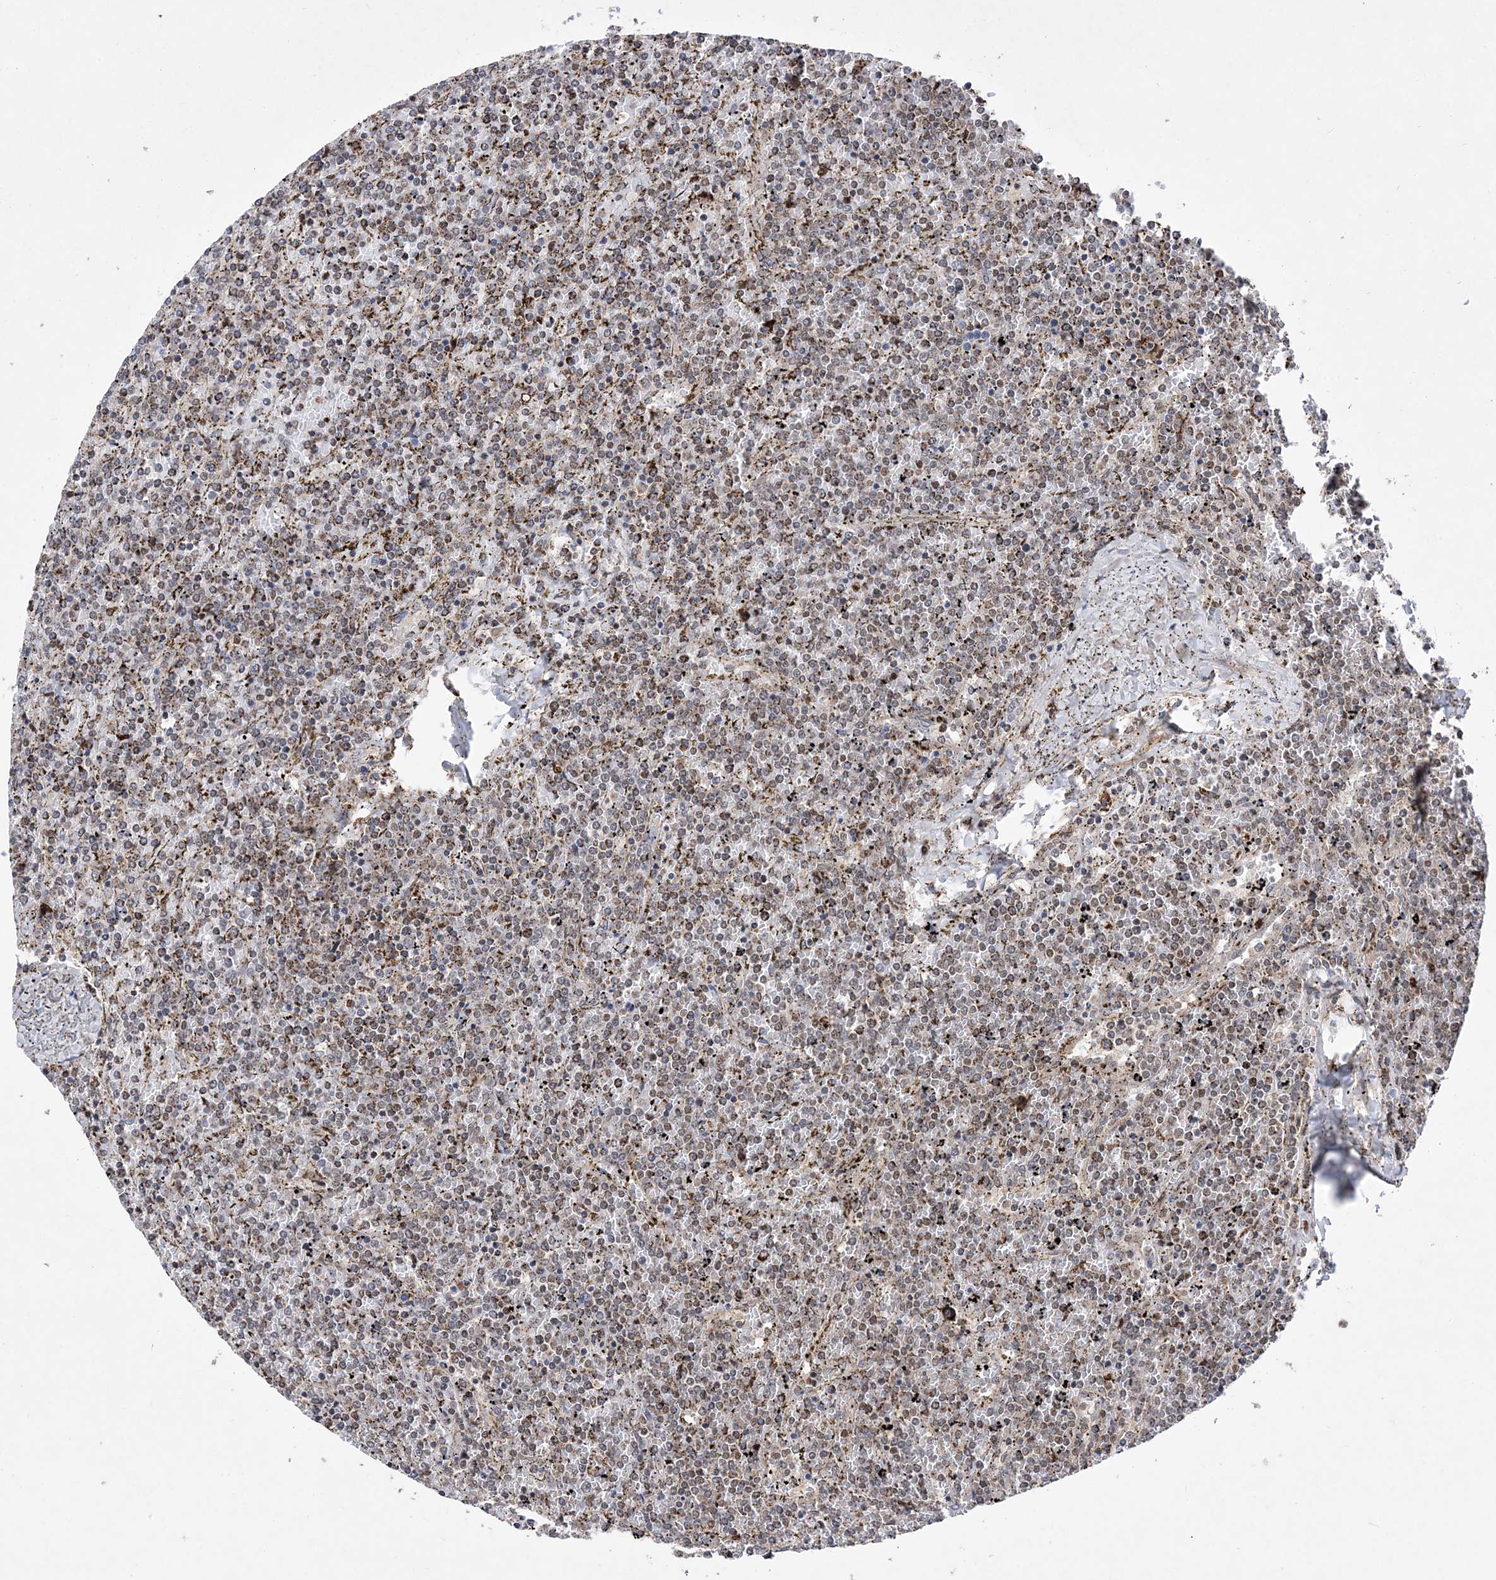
{"staining": {"intensity": "weak", "quantity": "25%-75%", "location": "nuclear"}, "tissue": "lymphoma", "cell_type": "Tumor cells", "image_type": "cancer", "snomed": [{"axis": "morphology", "description": "Malignant lymphoma, non-Hodgkin's type, Low grade"}, {"axis": "topography", "description": "Spleen"}], "caption": "Human lymphoma stained with a brown dye demonstrates weak nuclear positive expression in about 25%-75% of tumor cells.", "gene": "BOD1L1", "patient": {"sex": "female", "age": 19}}